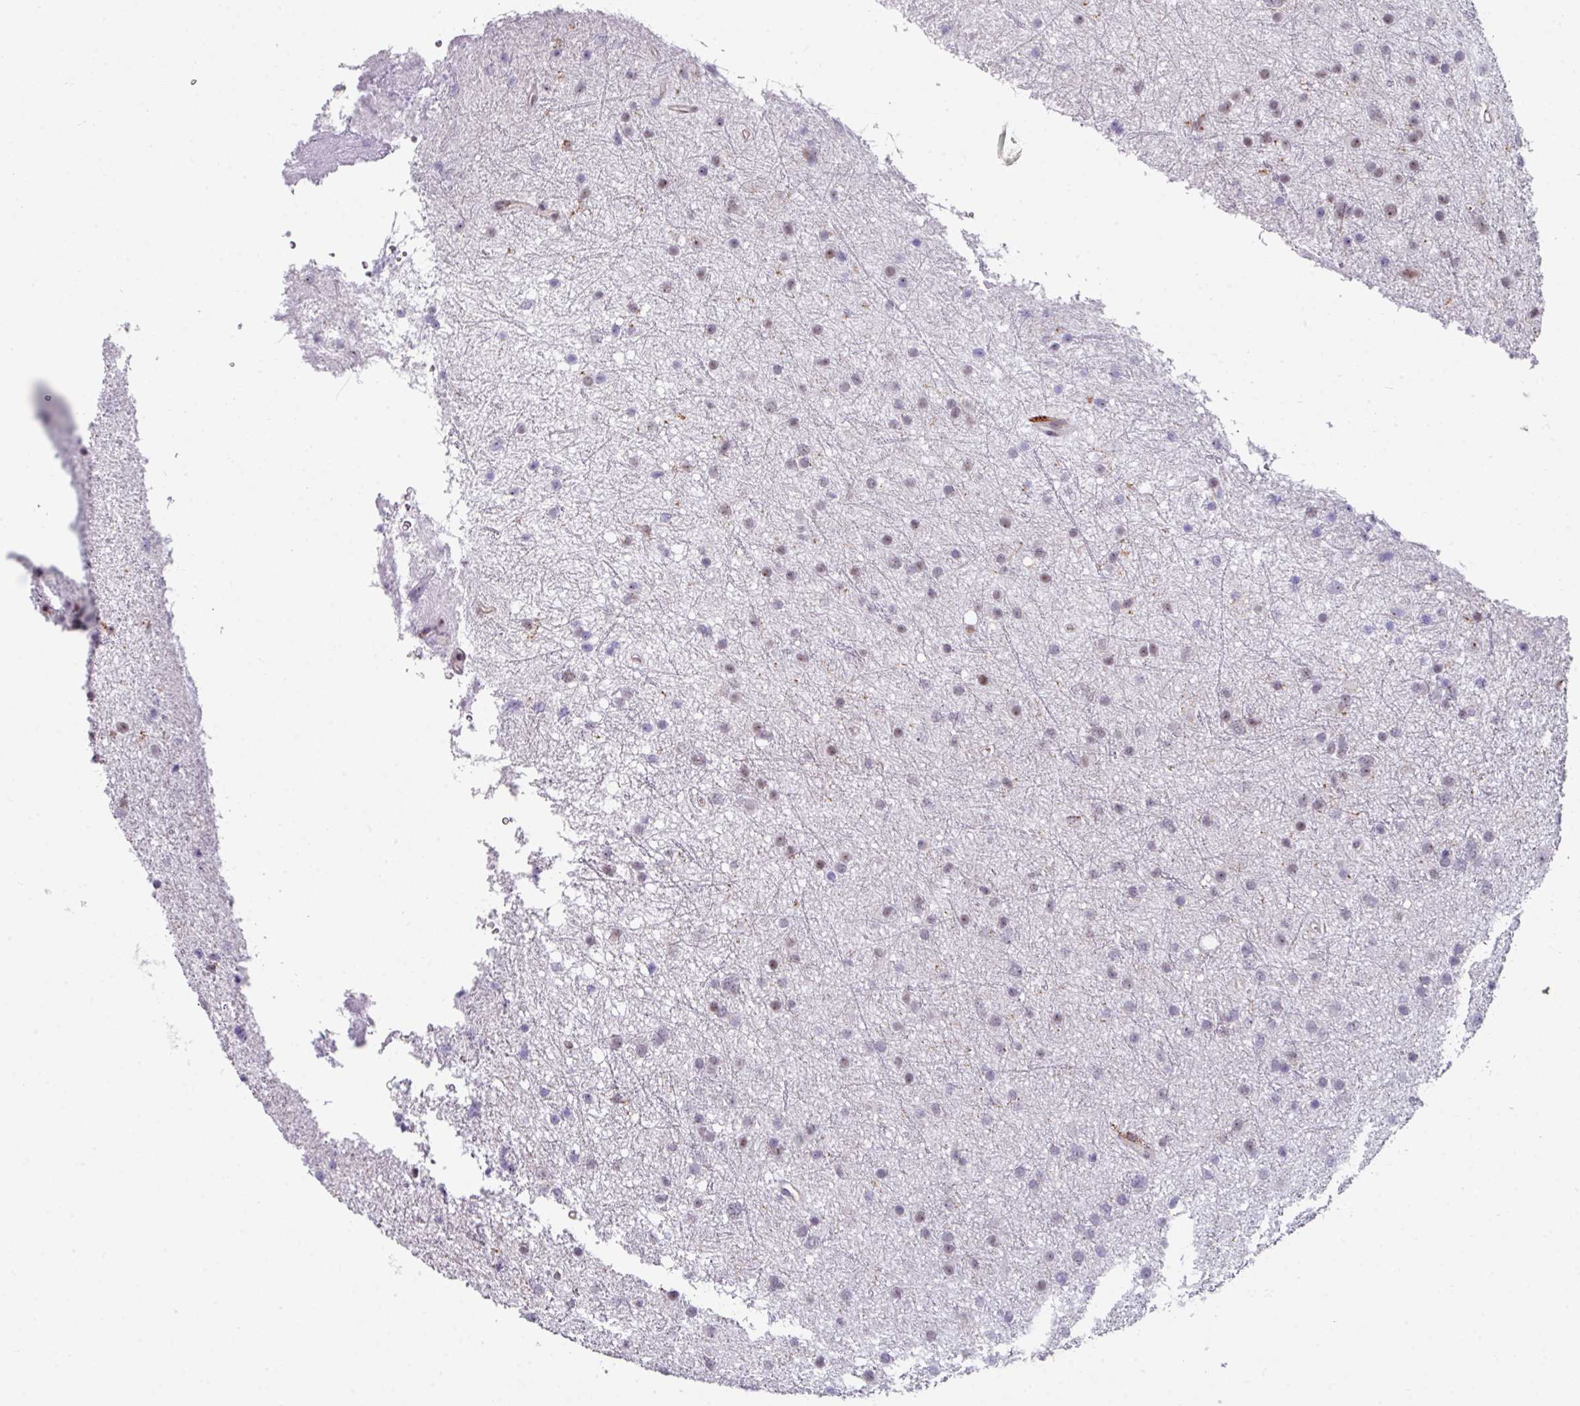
{"staining": {"intensity": "weak", "quantity": "25%-75%", "location": "nuclear"}, "tissue": "glioma", "cell_type": "Tumor cells", "image_type": "cancer", "snomed": [{"axis": "morphology", "description": "Glioma, malignant, Low grade"}, {"axis": "topography", "description": "Cerebral cortex"}], "caption": "A brown stain labels weak nuclear expression of a protein in malignant low-grade glioma tumor cells.", "gene": "BMS1", "patient": {"sex": "female", "age": 39}}